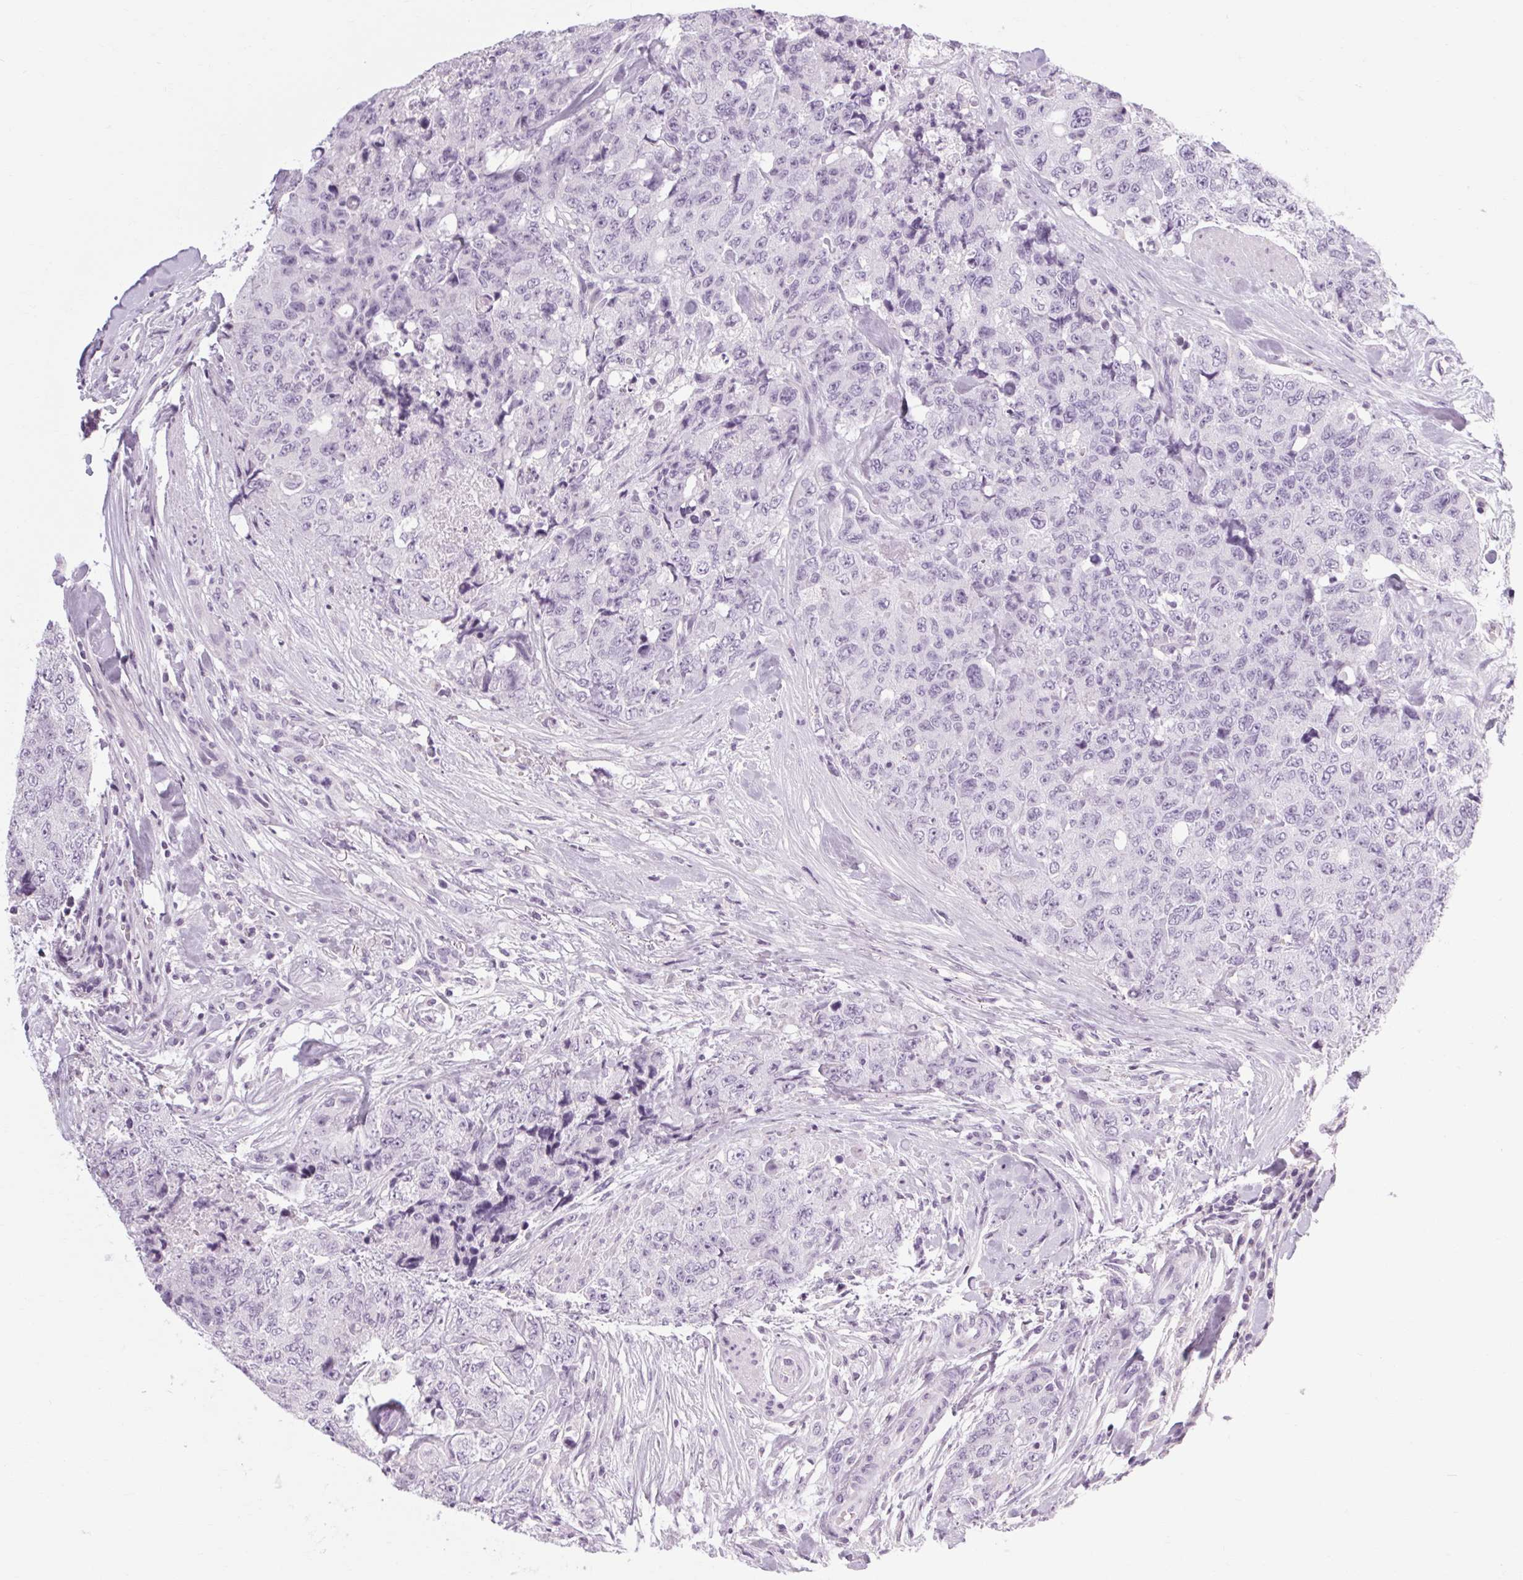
{"staining": {"intensity": "negative", "quantity": "none", "location": "none"}, "tissue": "urothelial cancer", "cell_type": "Tumor cells", "image_type": "cancer", "snomed": [{"axis": "morphology", "description": "Urothelial carcinoma, High grade"}, {"axis": "topography", "description": "Urinary bladder"}], "caption": "Immunohistochemistry (IHC) of high-grade urothelial carcinoma exhibits no expression in tumor cells.", "gene": "POMC", "patient": {"sex": "female", "age": 78}}